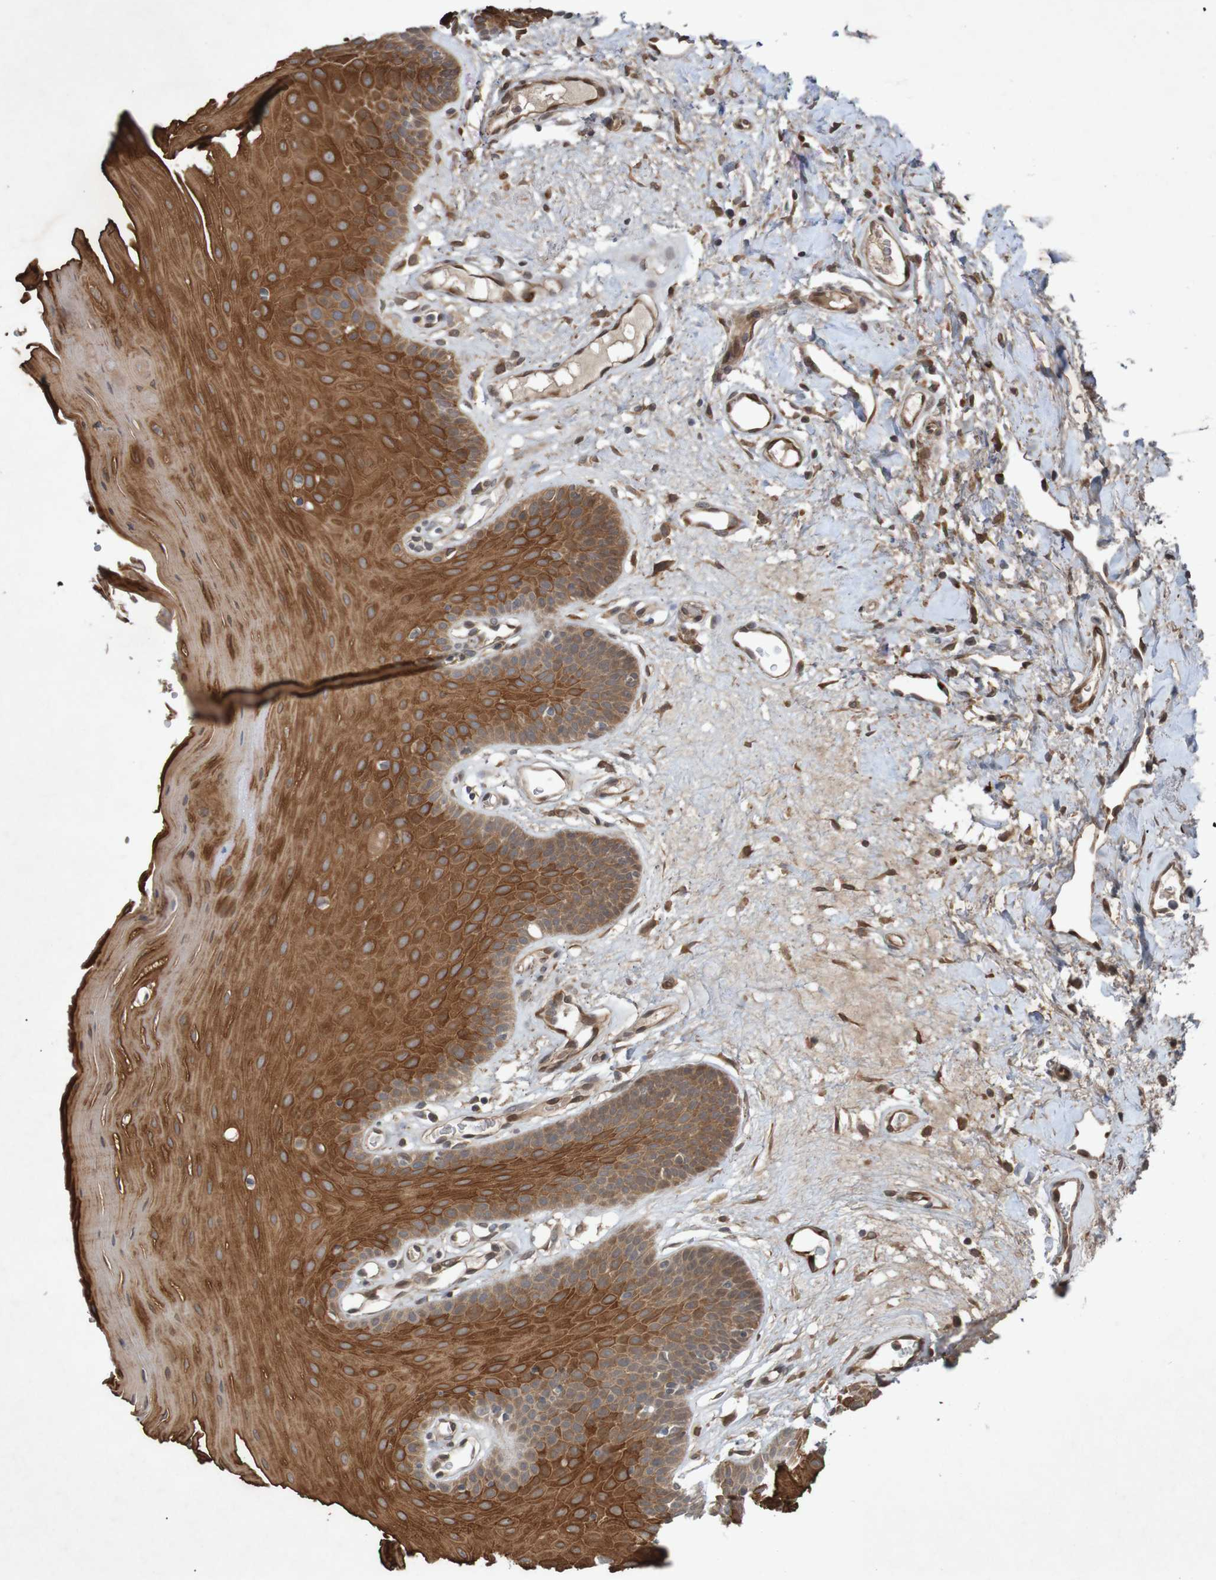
{"staining": {"intensity": "strong", "quantity": ">75%", "location": "cytoplasmic/membranous"}, "tissue": "oral mucosa", "cell_type": "Squamous epithelial cells", "image_type": "normal", "snomed": [{"axis": "morphology", "description": "Normal tissue, NOS"}, {"axis": "morphology", "description": "Squamous cell carcinoma, NOS"}, {"axis": "topography", "description": "Skeletal muscle"}, {"axis": "topography", "description": "Adipose tissue"}, {"axis": "topography", "description": "Vascular tissue"}, {"axis": "topography", "description": "Oral tissue"}, {"axis": "topography", "description": "Peripheral nerve tissue"}, {"axis": "topography", "description": "Head-Neck"}], "caption": "High-magnification brightfield microscopy of normal oral mucosa stained with DAB (brown) and counterstained with hematoxylin (blue). squamous epithelial cells exhibit strong cytoplasmic/membranous staining is identified in about>75% of cells. (DAB (3,3'-diaminobenzidine) IHC, brown staining for protein, blue staining for nuclei).", "gene": "ARHGEF11", "patient": {"sex": "male", "age": 71}}